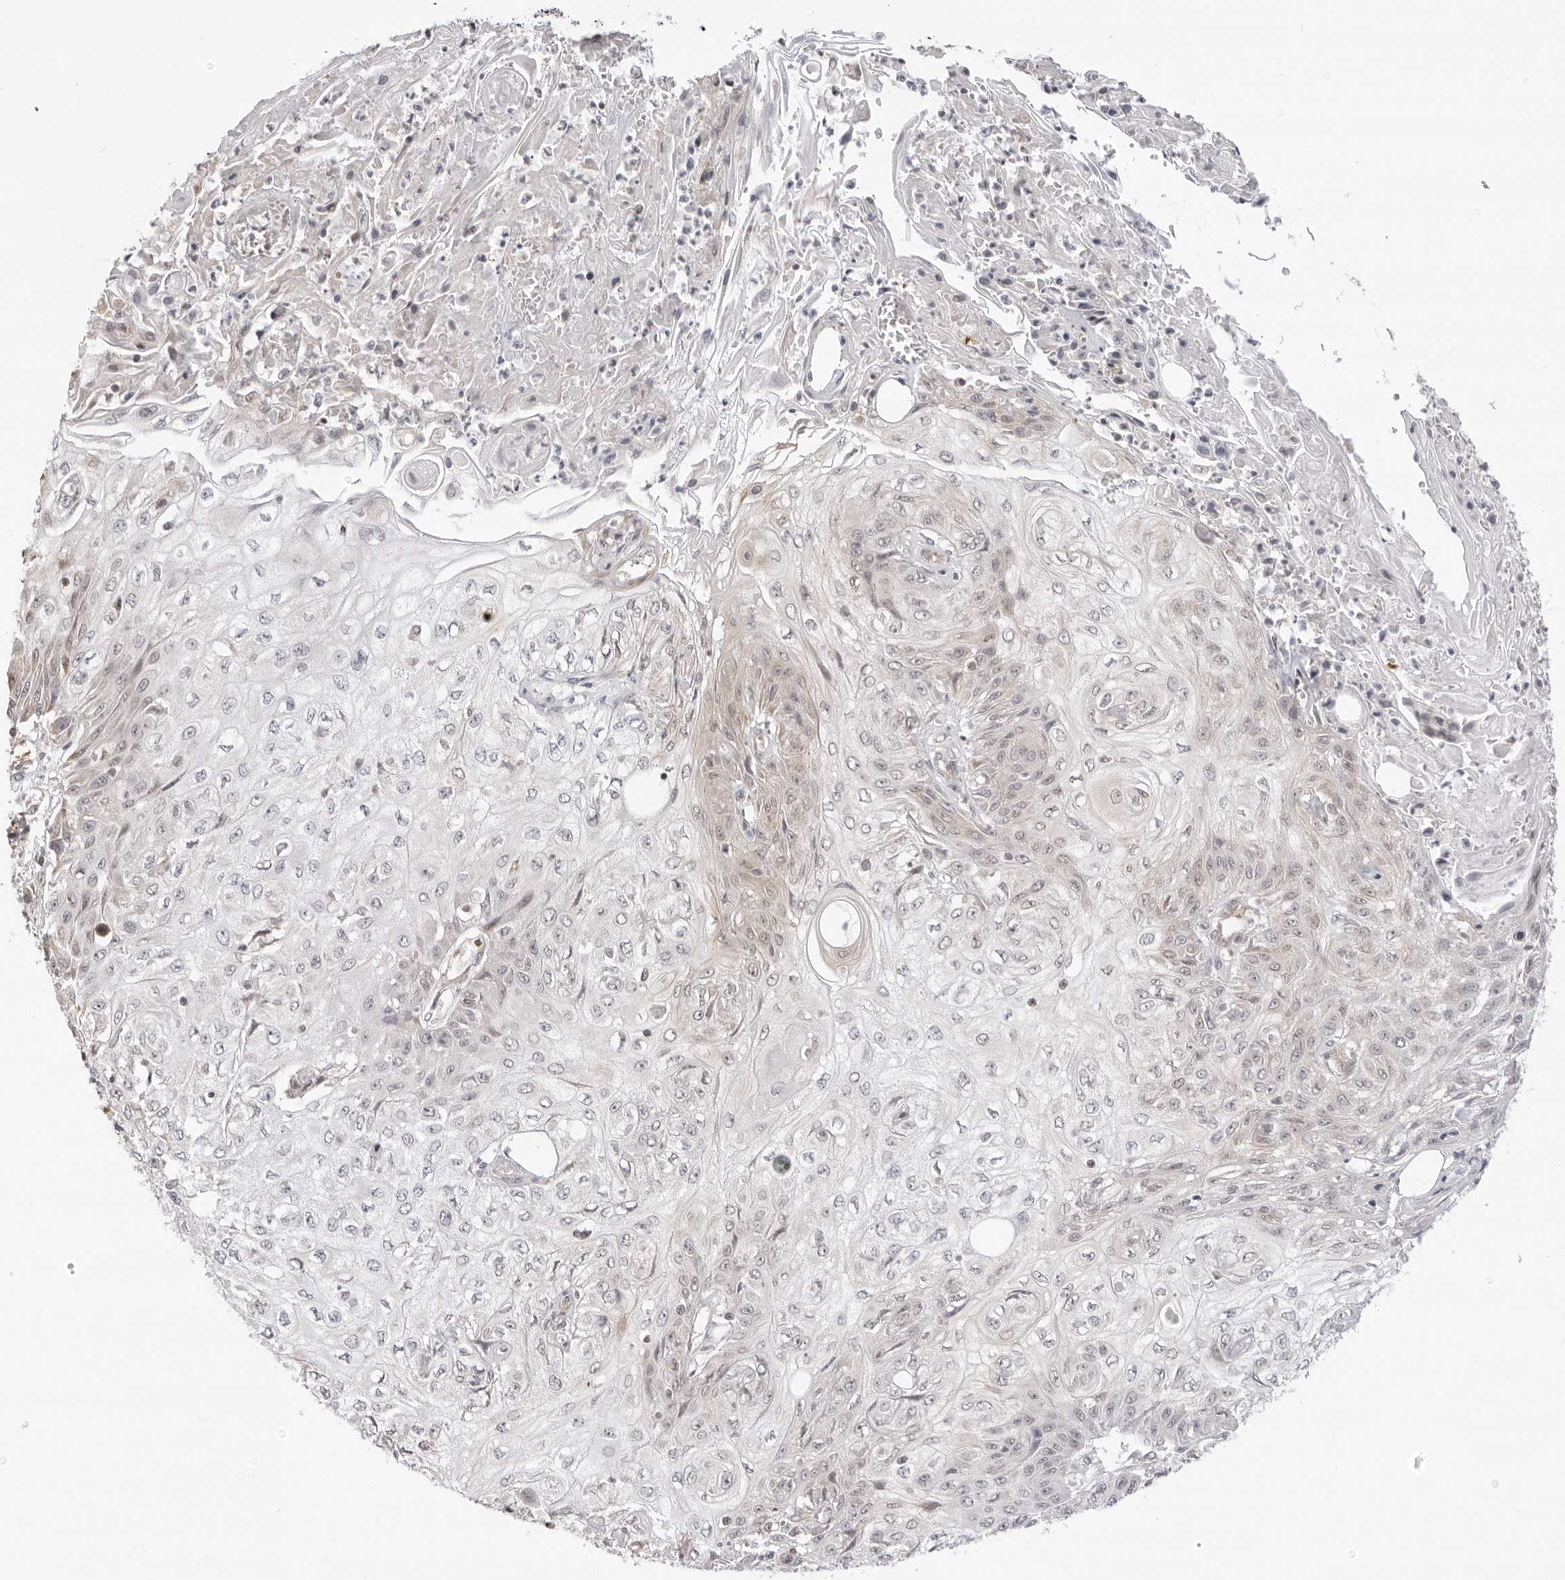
{"staining": {"intensity": "weak", "quantity": "<25%", "location": "cytoplasmic/membranous,nuclear"}, "tissue": "skin cancer", "cell_type": "Tumor cells", "image_type": "cancer", "snomed": [{"axis": "morphology", "description": "Squamous cell carcinoma, NOS"}, {"axis": "morphology", "description": "Squamous cell carcinoma, metastatic, NOS"}, {"axis": "topography", "description": "Skin"}, {"axis": "topography", "description": "Lymph node"}], "caption": "Immunohistochemistry (IHC) of human skin metastatic squamous cell carcinoma displays no expression in tumor cells.", "gene": "FDPS", "patient": {"sex": "male", "age": 75}}